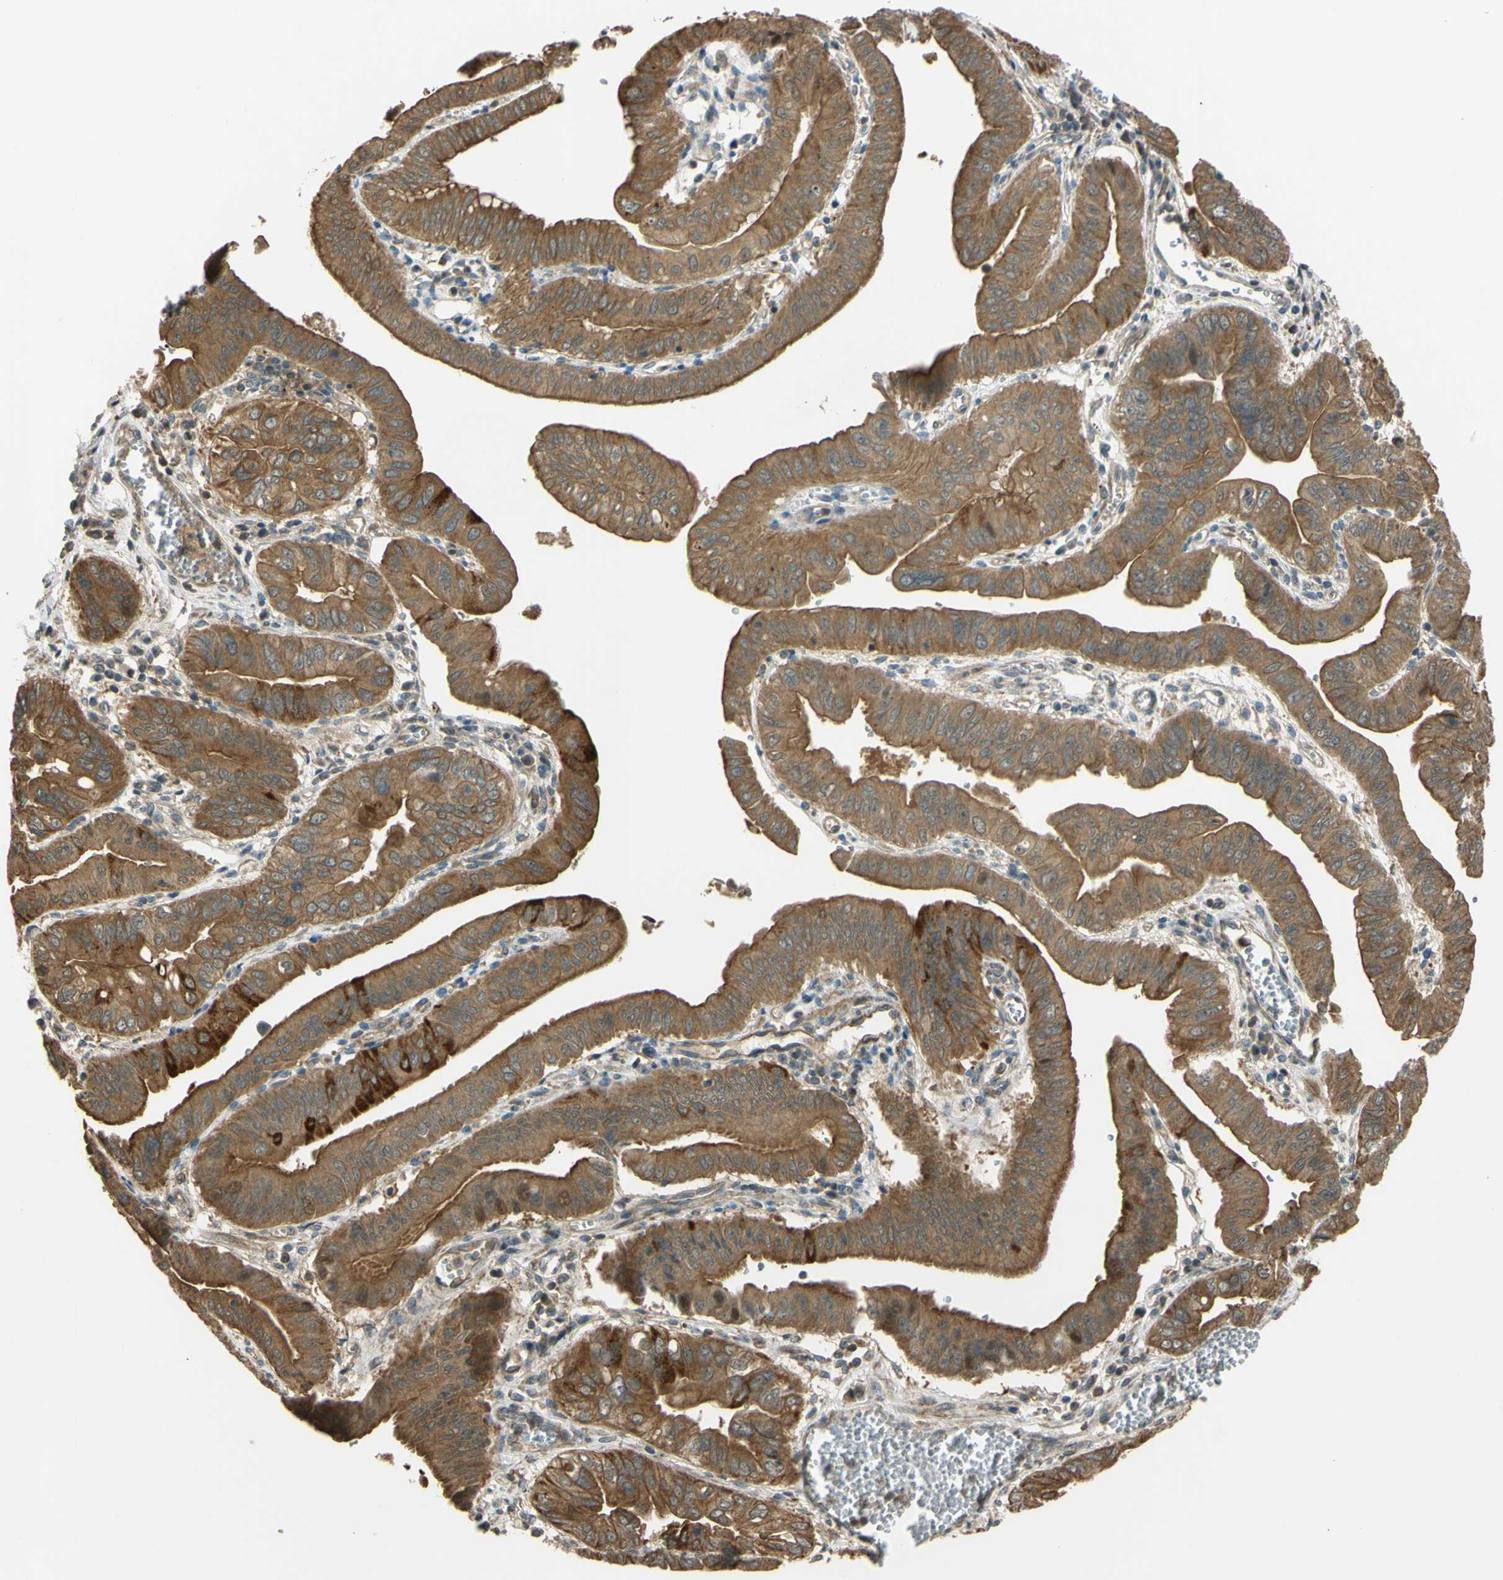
{"staining": {"intensity": "moderate", "quantity": ">75%", "location": "cytoplasmic/membranous"}, "tissue": "pancreatic cancer", "cell_type": "Tumor cells", "image_type": "cancer", "snomed": [{"axis": "morphology", "description": "Normal tissue, NOS"}, {"axis": "topography", "description": "Lymph node"}], "caption": "Immunohistochemical staining of human pancreatic cancer reveals moderate cytoplasmic/membranous protein positivity in approximately >75% of tumor cells.", "gene": "FLII", "patient": {"sex": "male", "age": 50}}